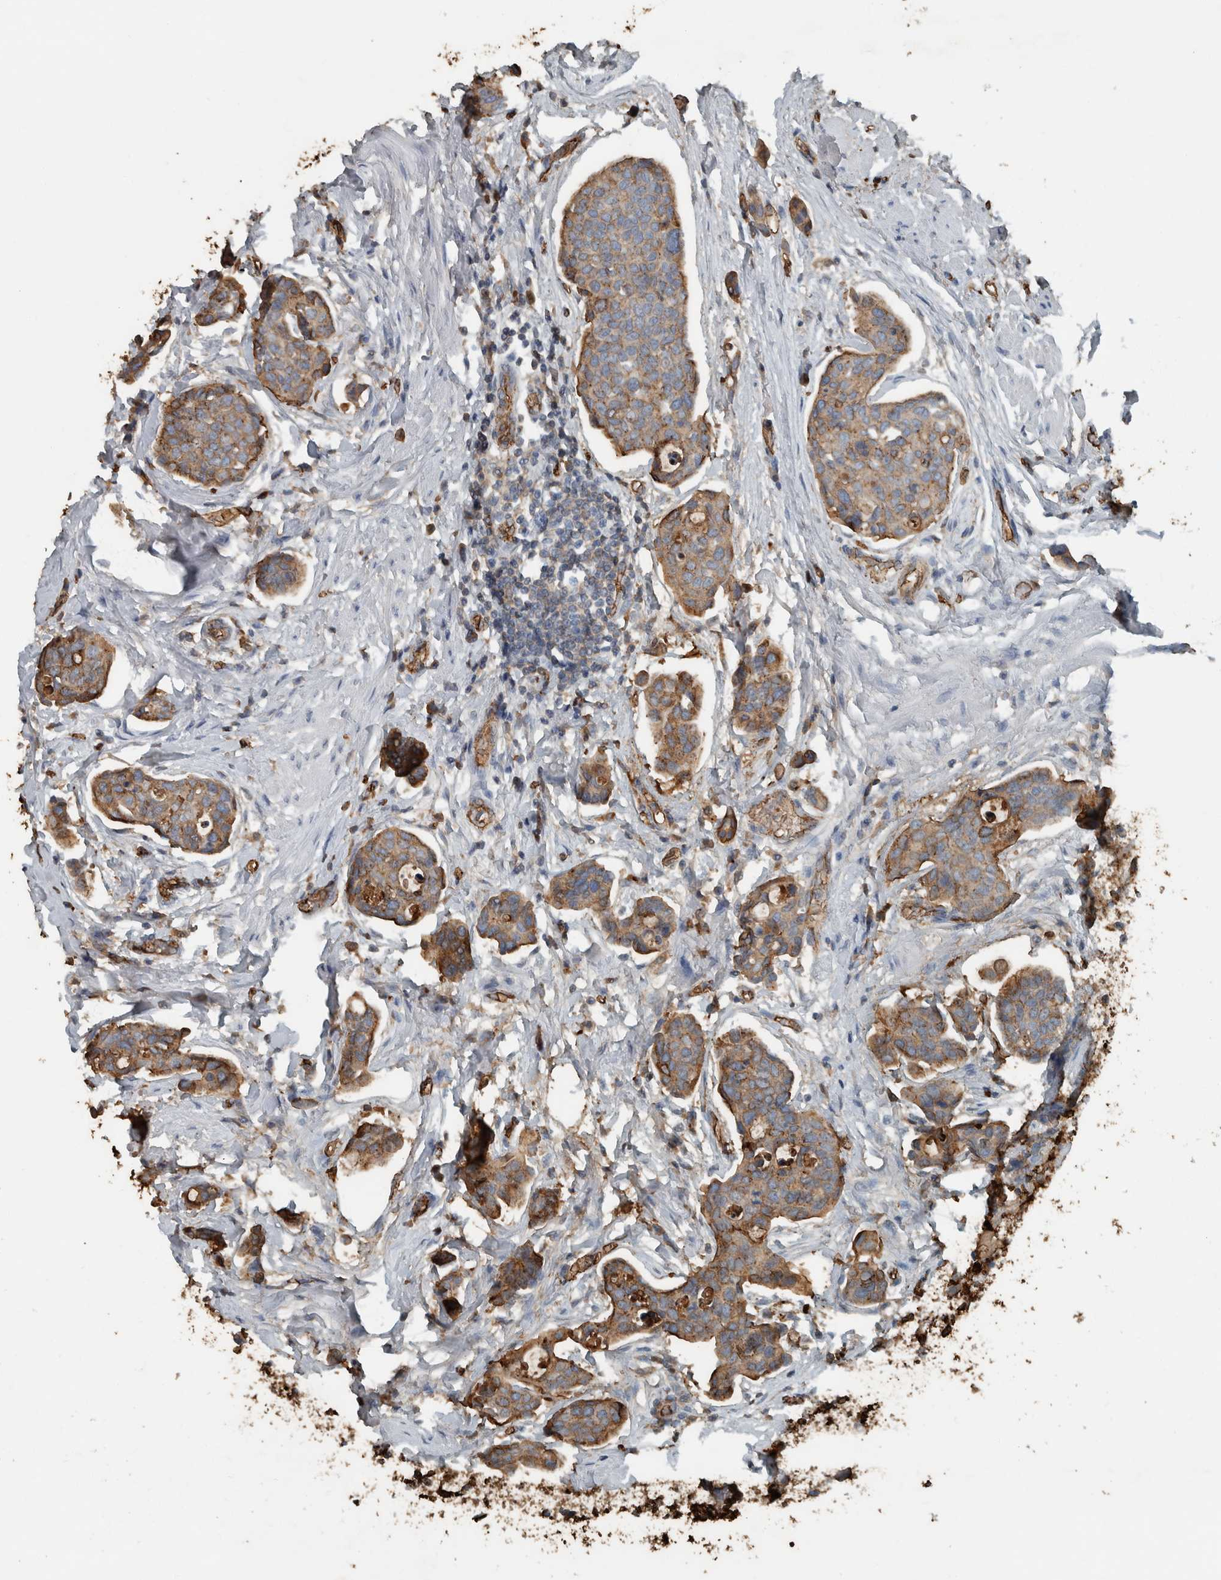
{"staining": {"intensity": "moderate", "quantity": ">75%", "location": "cytoplasmic/membranous"}, "tissue": "urothelial cancer", "cell_type": "Tumor cells", "image_type": "cancer", "snomed": [{"axis": "morphology", "description": "Urothelial carcinoma, High grade"}, {"axis": "topography", "description": "Urinary bladder"}], "caption": "Immunohistochemical staining of human high-grade urothelial carcinoma shows medium levels of moderate cytoplasmic/membranous expression in approximately >75% of tumor cells.", "gene": "LBP", "patient": {"sex": "male", "age": 78}}